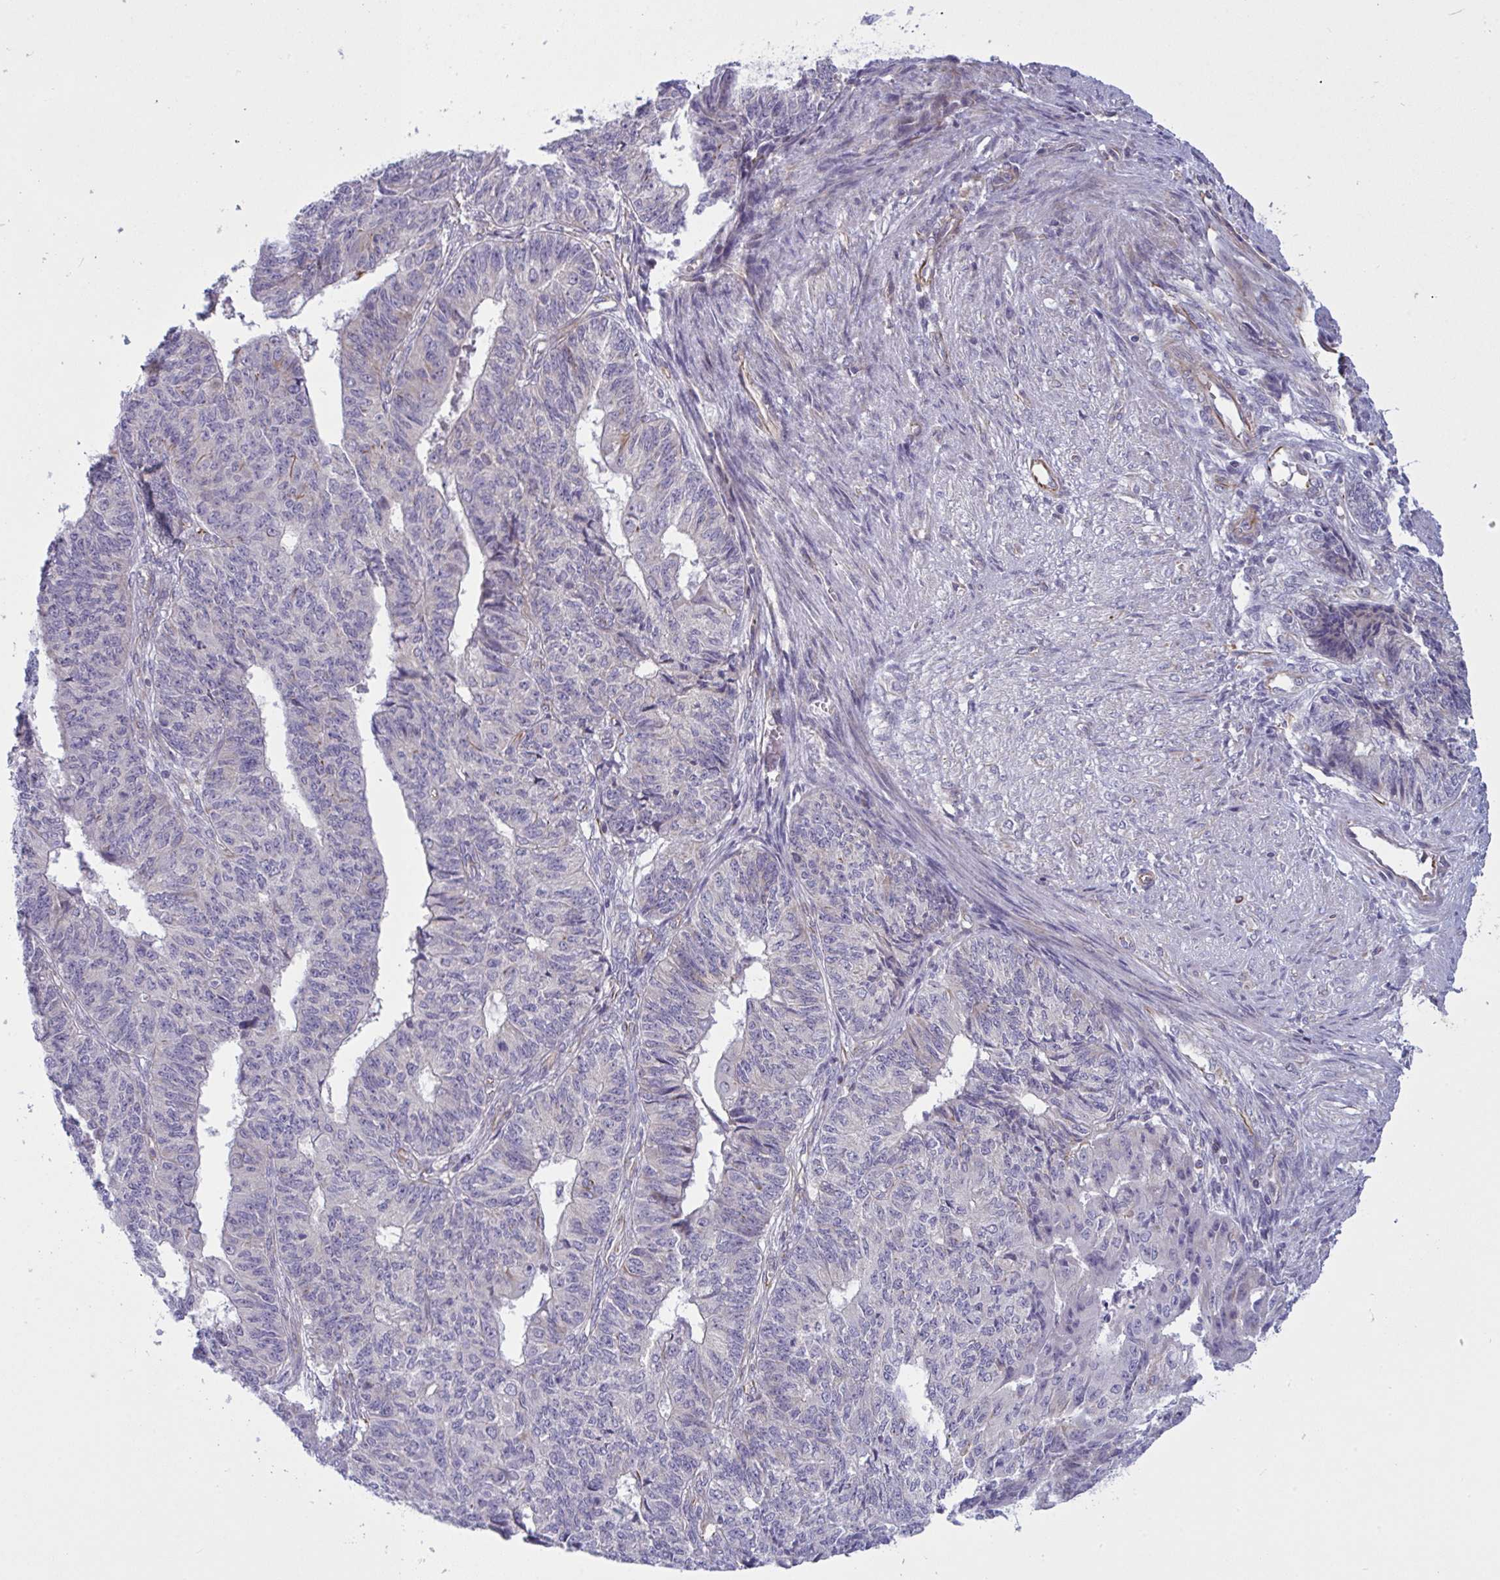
{"staining": {"intensity": "negative", "quantity": "none", "location": "none"}, "tissue": "endometrial cancer", "cell_type": "Tumor cells", "image_type": "cancer", "snomed": [{"axis": "morphology", "description": "Adenocarcinoma, NOS"}, {"axis": "topography", "description": "Endometrium"}], "caption": "A histopathology image of human endometrial adenocarcinoma is negative for staining in tumor cells.", "gene": "DCBLD1", "patient": {"sex": "female", "age": 32}}